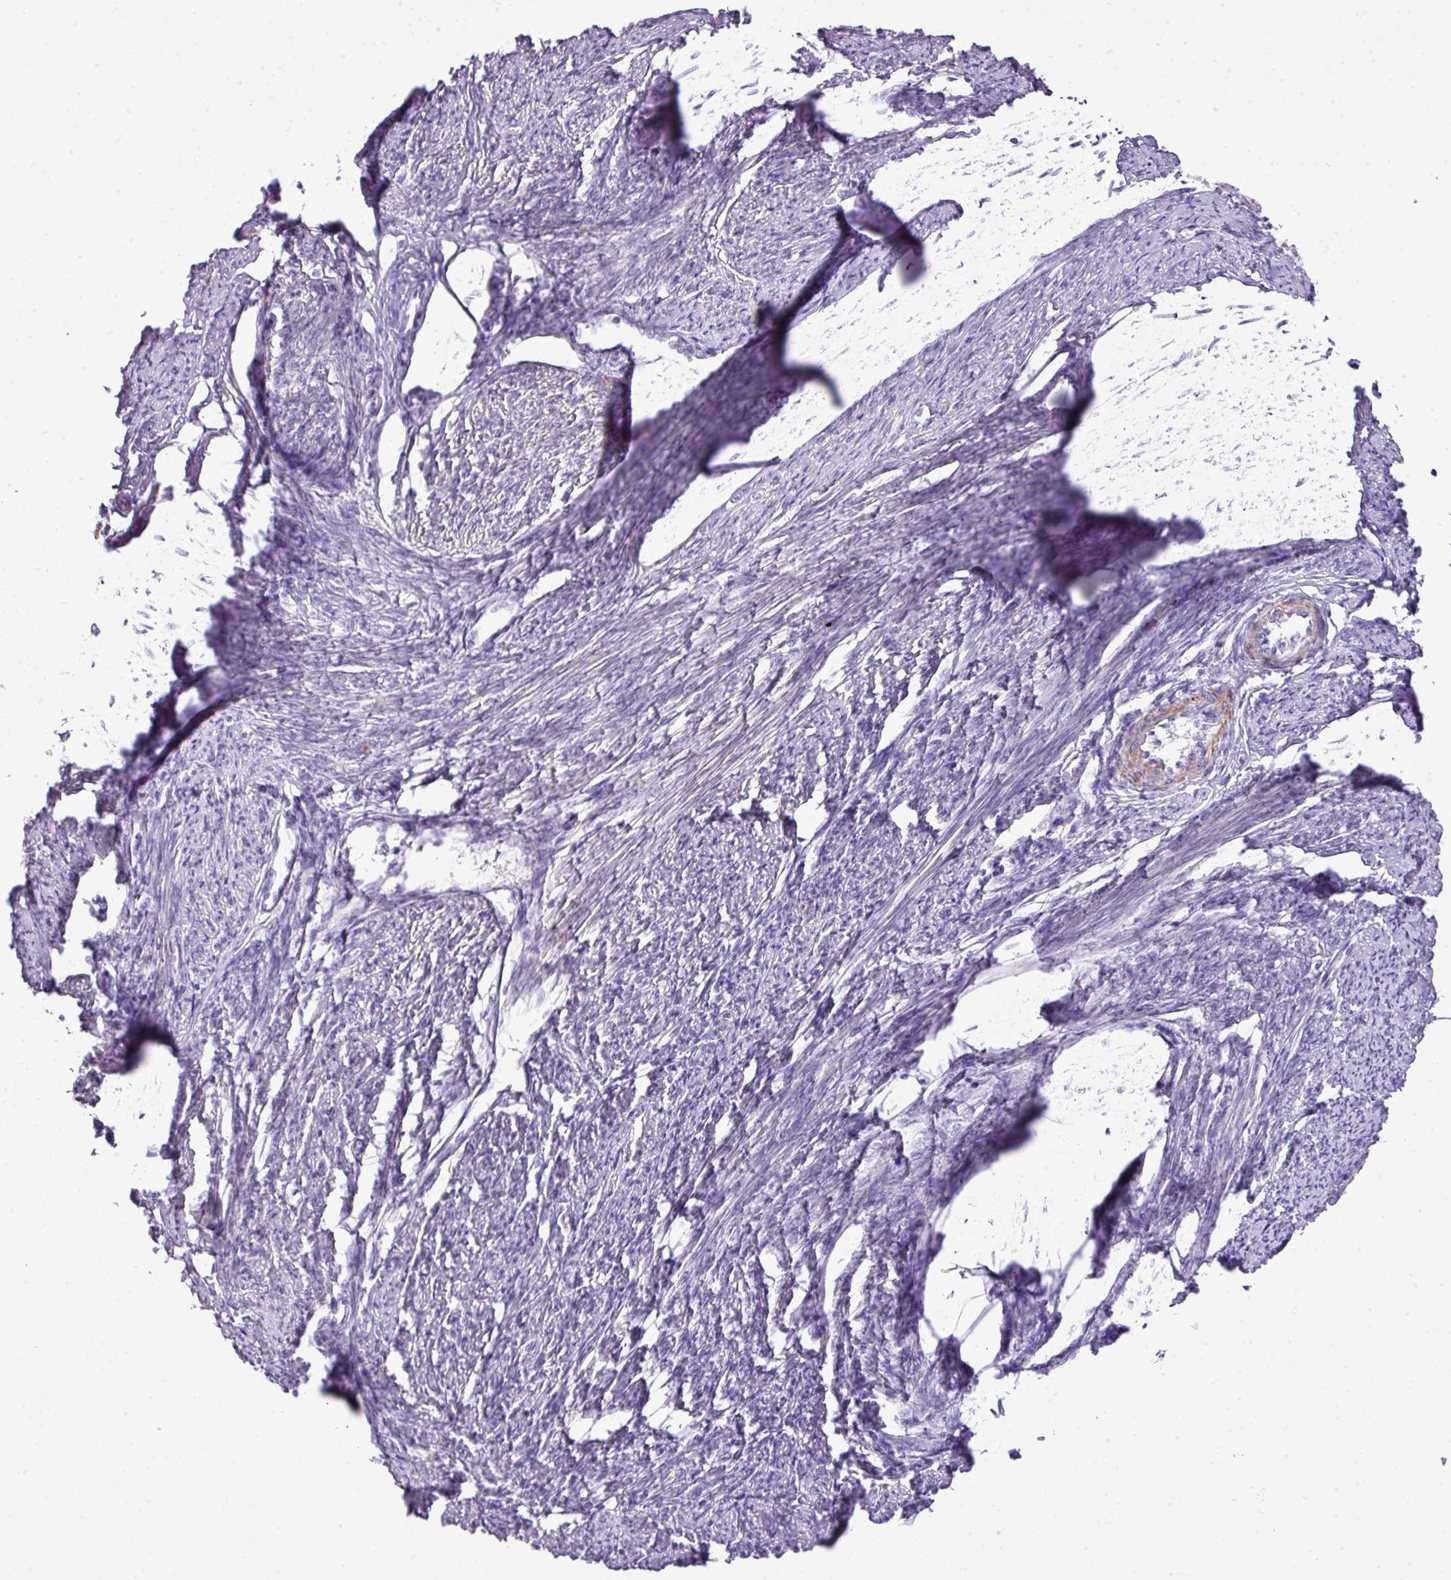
{"staining": {"intensity": "moderate", "quantity": "25%-75%", "location": "cytoplasmic/membranous"}, "tissue": "smooth muscle", "cell_type": "Smooth muscle cells", "image_type": "normal", "snomed": [{"axis": "morphology", "description": "Normal tissue, NOS"}, {"axis": "topography", "description": "Smooth muscle"}, {"axis": "topography", "description": "Uterus"}], "caption": "Smooth muscle stained with immunohistochemistry exhibits moderate cytoplasmic/membranous positivity in approximately 25%-75% of smooth muscle cells.", "gene": "DIP2A", "patient": {"sex": "female", "age": 59}}